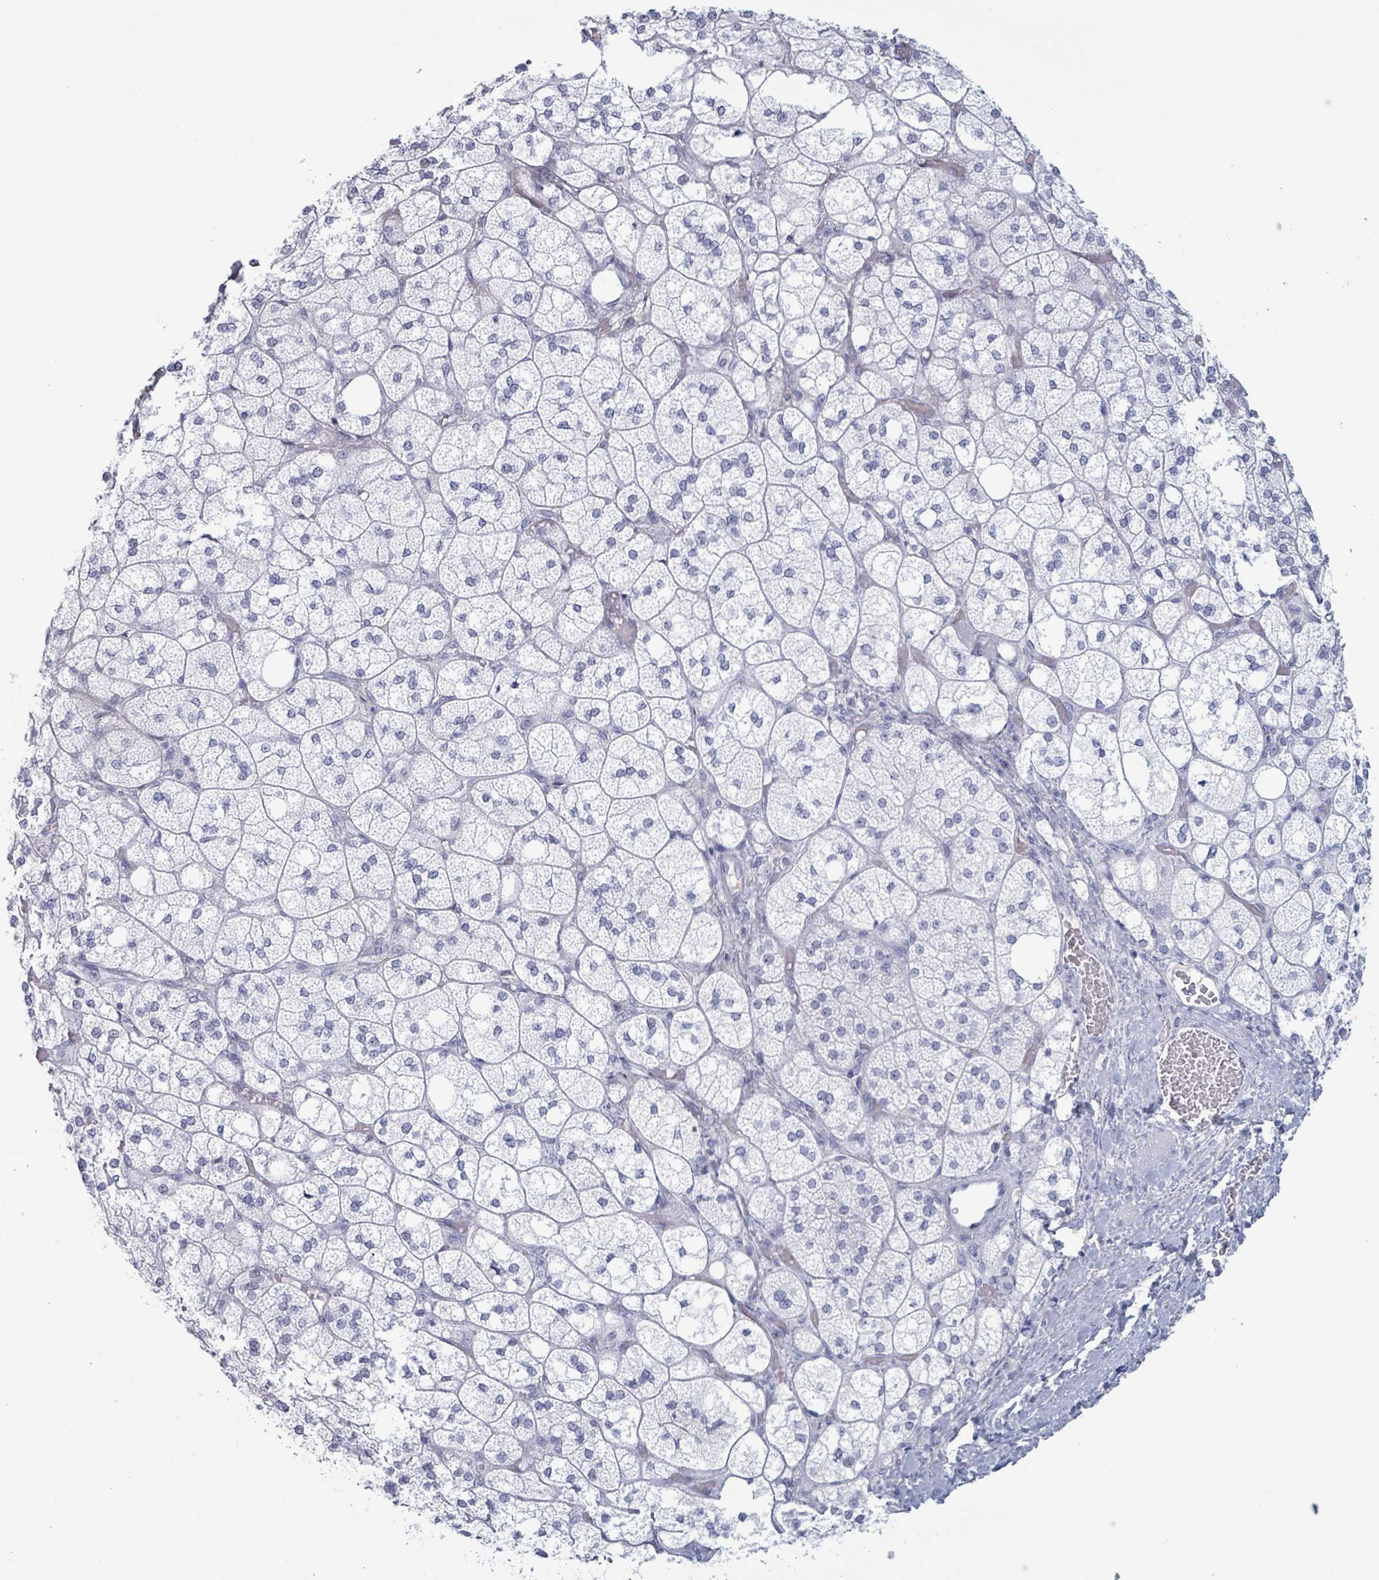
{"staining": {"intensity": "negative", "quantity": "none", "location": "none"}, "tissue": "adrenal gland", "cell_type": "Glandular cells", "image_type": "normal", "snomed": [{"axis": "morphology", "description": "Normal tissue, NOS"}, {"axis": "topography", "description": "Adrenal gland"}], "caption": "High magnification brightfield microscopy of normal adrenal gland stained with DAB (brown) and counterstained with hematoxylin (blue): glandular cells show no significant positivity. (DAB (3,3'-diaminobenzidine) IHC visualized using brightfield microscopy, high magnification).", "gene": "KLK4", "patient": {"sex": "male", "age": 61}}